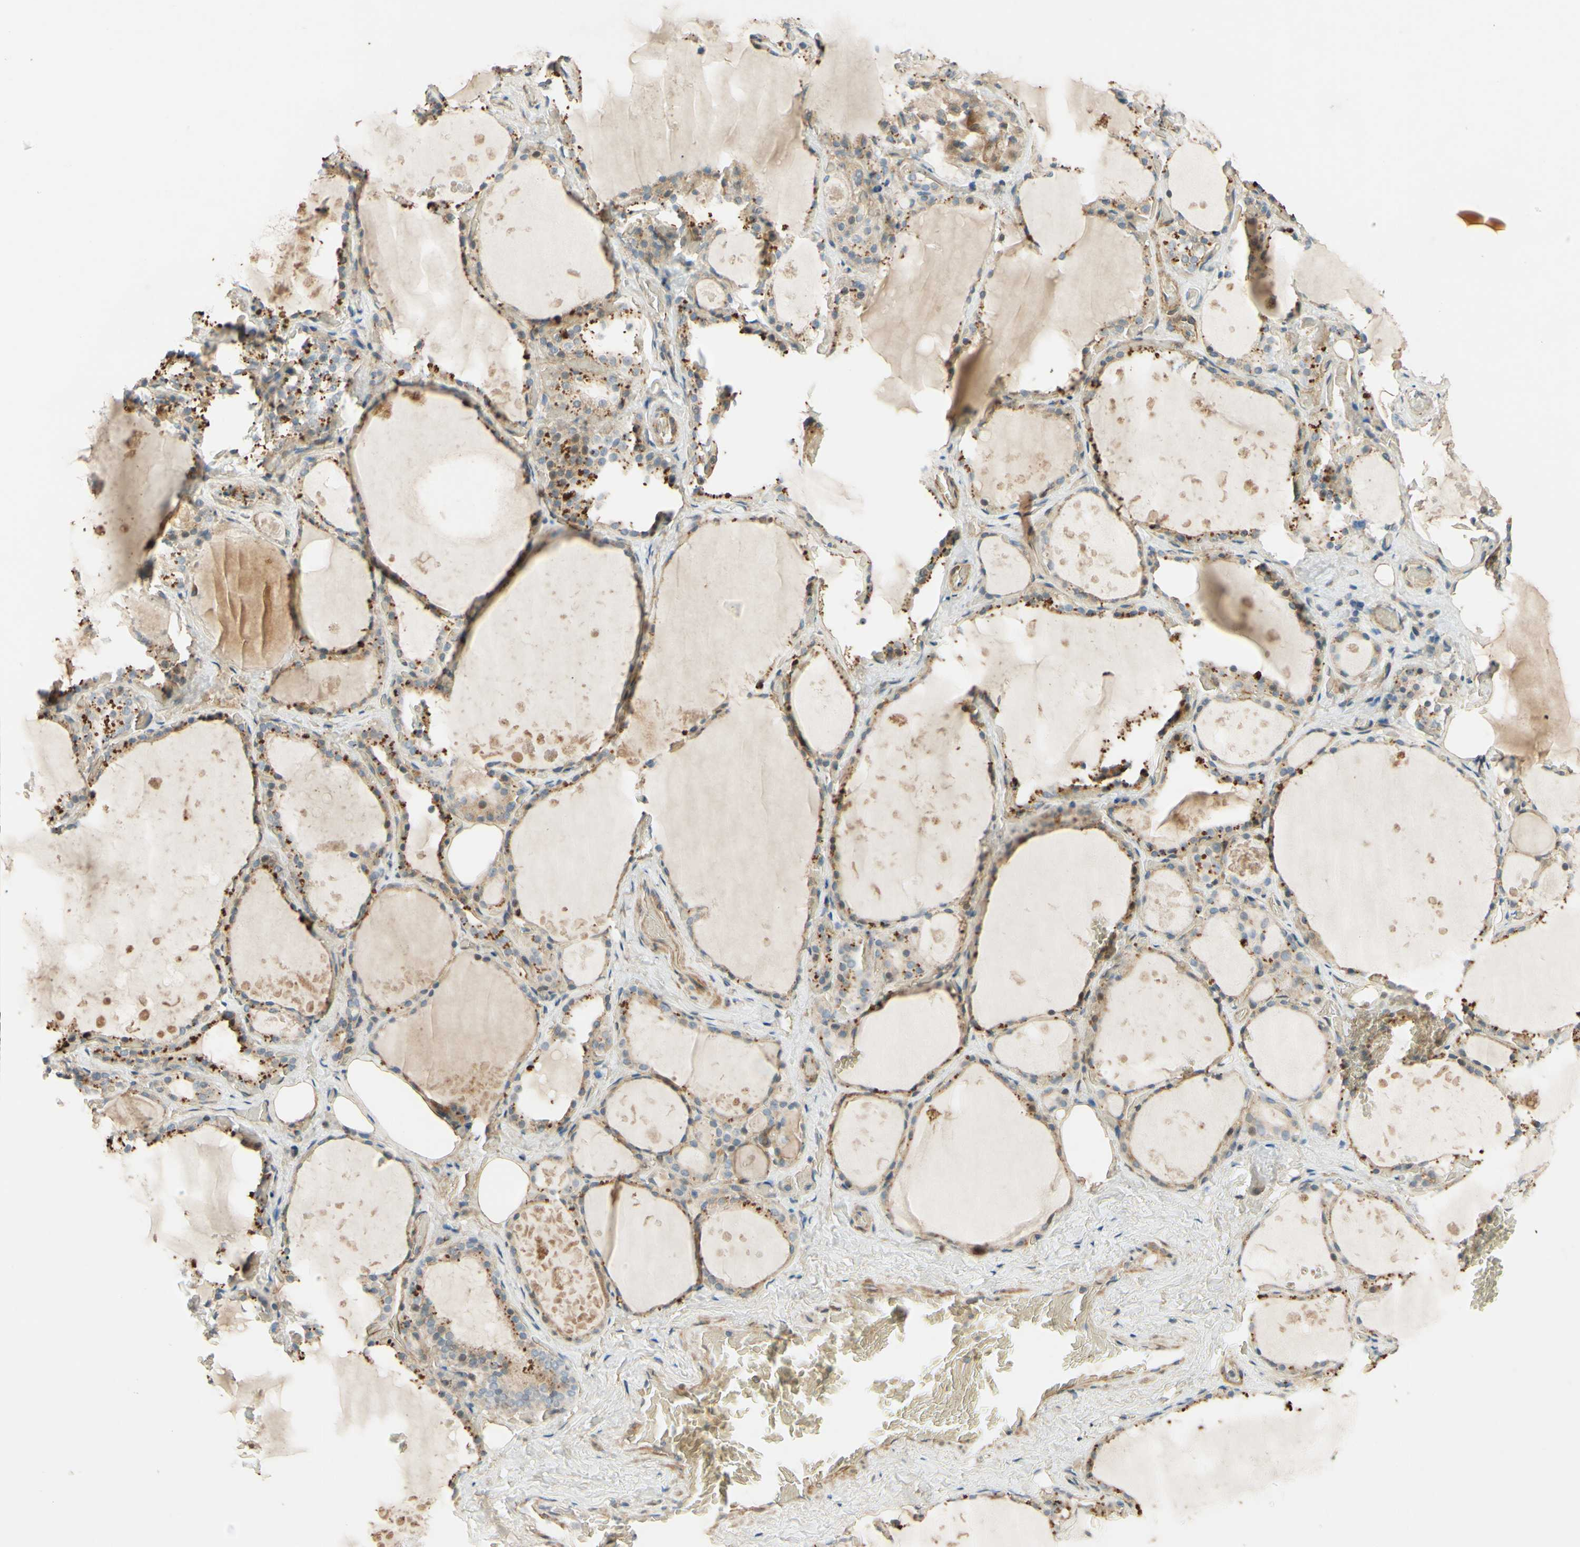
{"staining": {"intensity": "moderate", "quantity": ">75%", "location": "cytoplasmic/membranous"}, "tissue": "thyroid gland", "cell_type": "Glandular cells", "image_type": "normal", "snomed": [{"axis": "morphology", "description": "Normal tissue, NOS"}, {"axis": "topography", "description": "Thyroid gland"}], "caption": "Brown immunohistochemical staining in benign human thyroid gland displays moderate cytoplasmic/membranous expression in approximately >75% of glandular cells. The staining was performed using DAB, with brown indicating positive protein expression. Nuclei are stained blue with hematoxylin.", "gene": "ADAM17", "patient": {"sex": "male", "age": 61}}